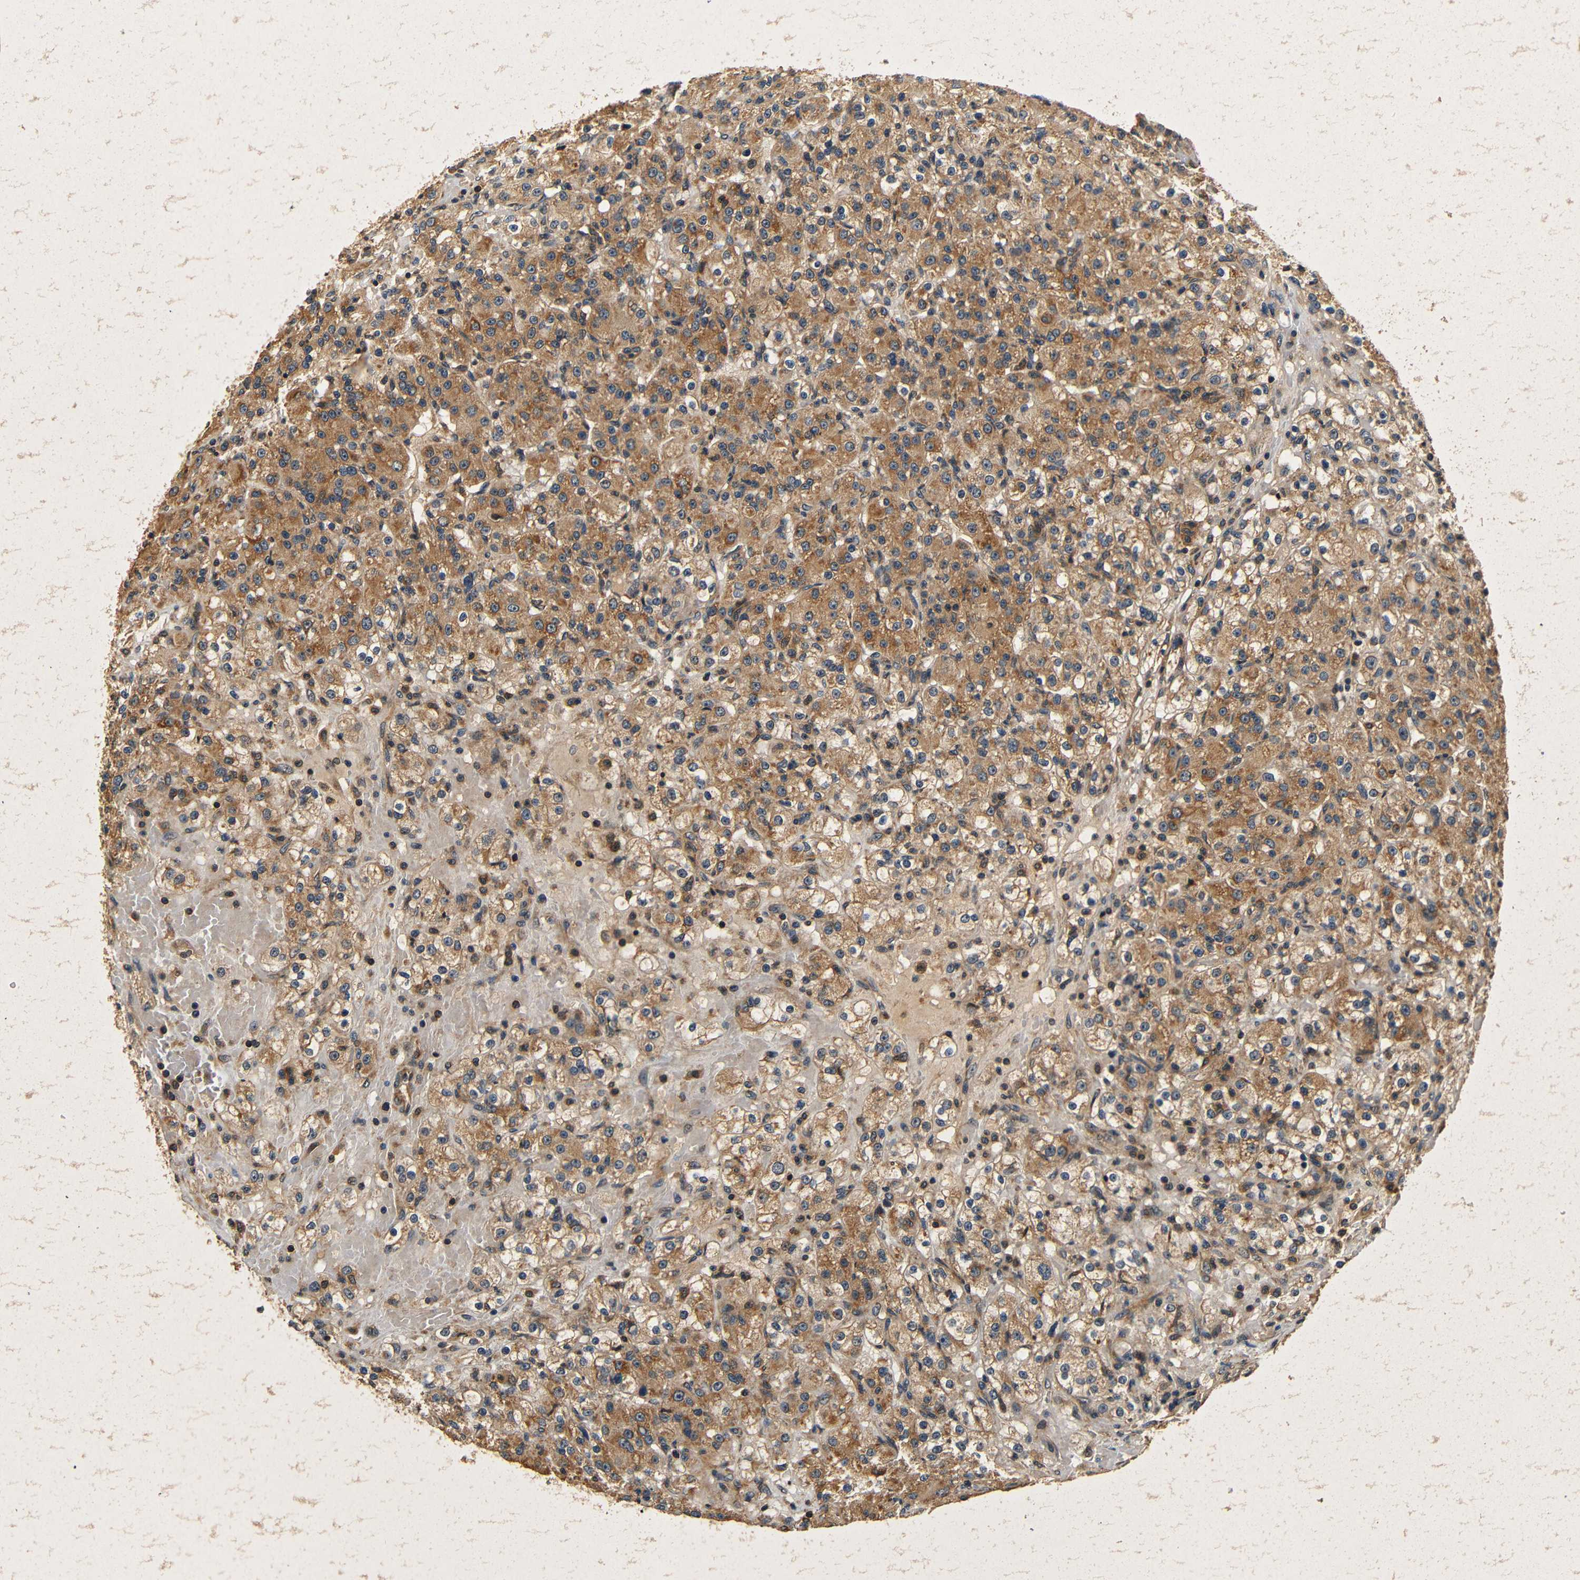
{"staining": {"intensity": "moderate", "quantity": ">75%", "location": "cytoplasmic/membranous"}, "tissue": "renal cancer", "cell_type": "Tumor cells", "image_type": "cancer", "snomed": [{"axis": "morphology", "description": "Normal tissue, NOS"}, {"axis": "morphology", "description": "Adenocarcinoma, NOS"}, {"axis": "topography", "description": "Kidney"}], "caption": "Tumor cells reveal medium levels of moderate cytoplasmic/membranous expression in about >75% of cells in renal cancer.", "gene": "MTX1", "patient": {"sex": "male", "age": 61}}